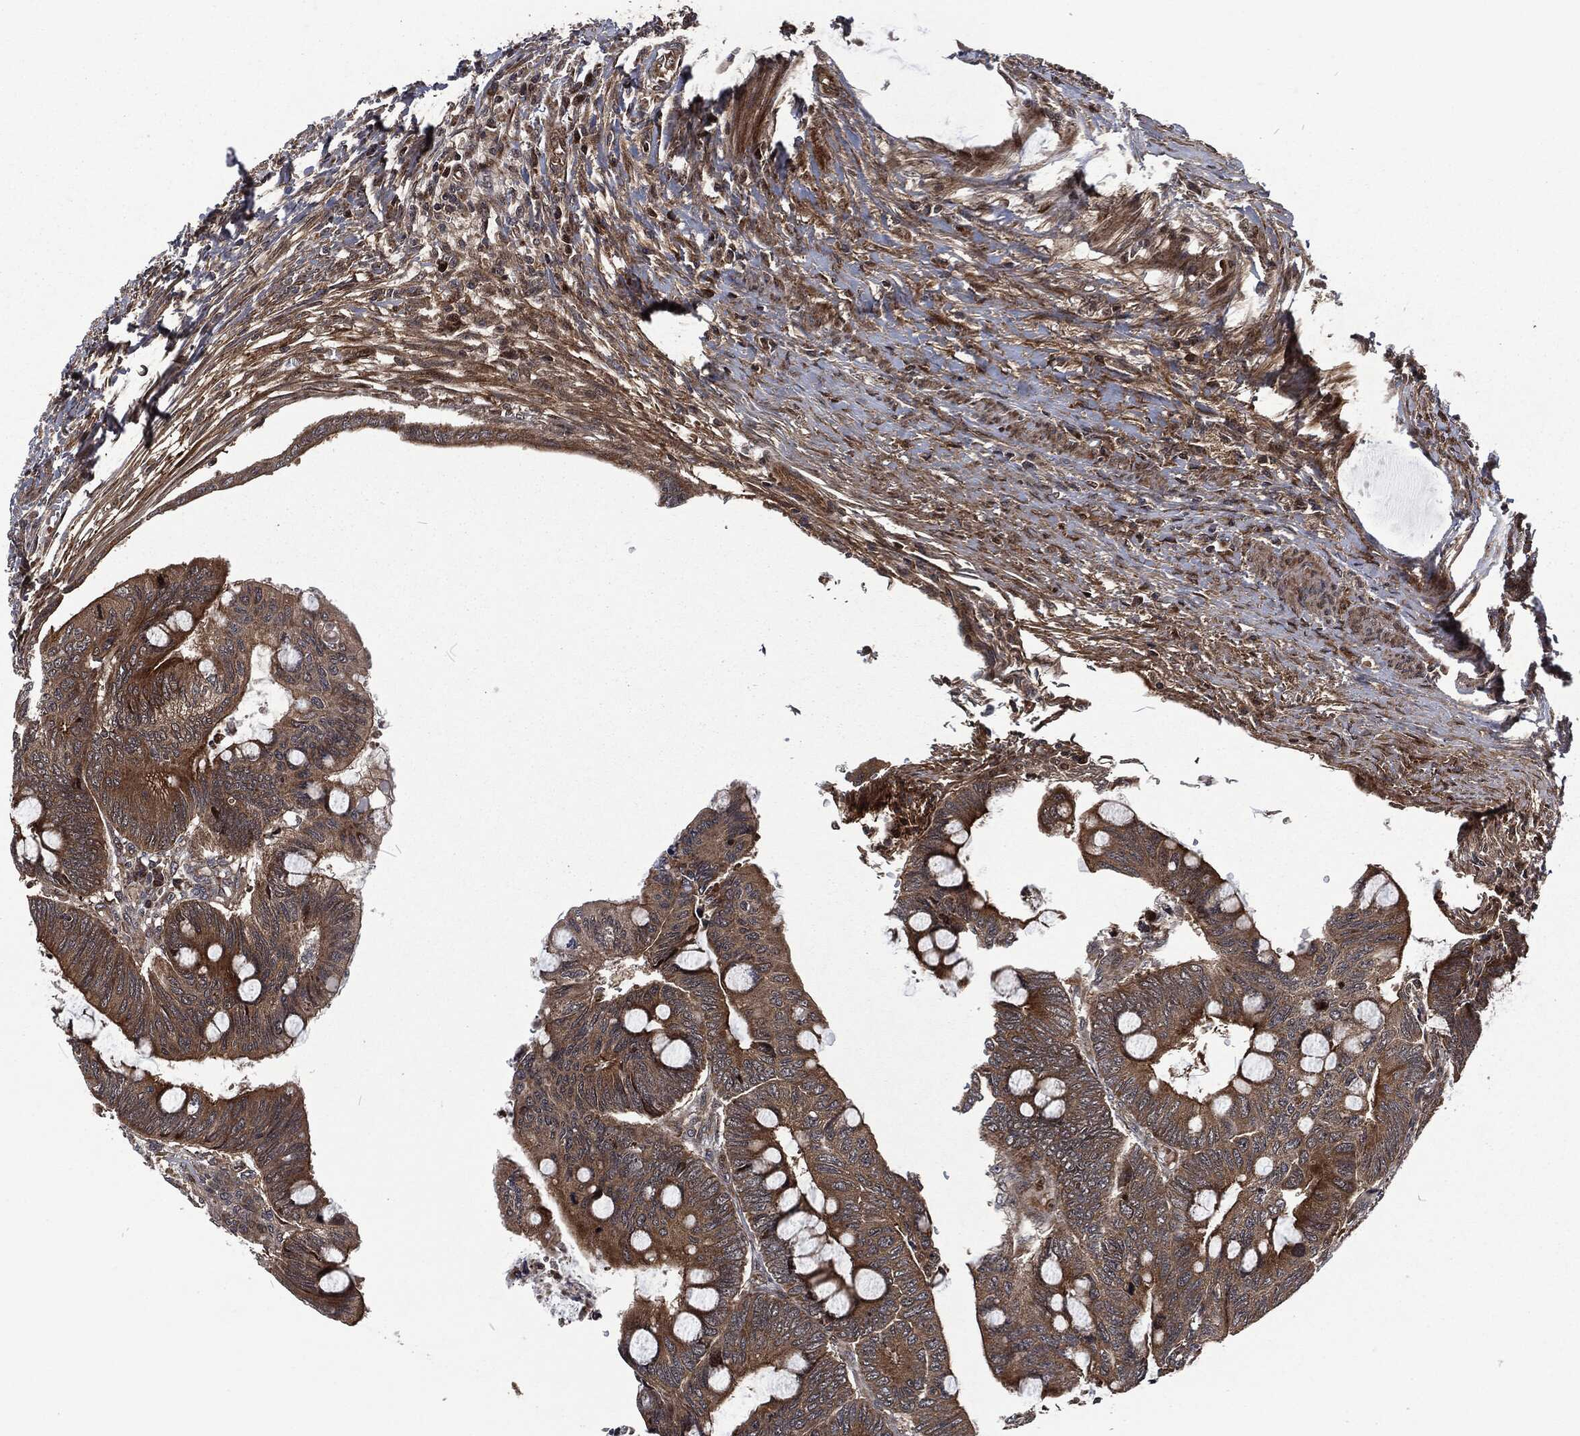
{"staining": {"intensity": "moderate", "quantity": "25%-75%", "location": "cytoplasmic/membranous"}, "tissue": "colorectal cancer", "cell_type": "Tumor cells", "image_type": "cancer", "snomed": [{"axis": "morphology", "description": "Normal tissue, NOS"}, {"axis": "morphology", "description": "Adenocarcinoma, NOS"}, {"axis": "topography", "description": "Rectum"}, {"axis": "topography", "description": "Peripheral nerve tissue"}], "caption": "Protein expression analysis of colorectal cancer (adenocarcinoma) displays moderate cytoplasmic/membranous expression in about 25%-75% of tumor cells.", "gene": "CMPK2", "patient": {"sex": "male", "age": 92}}